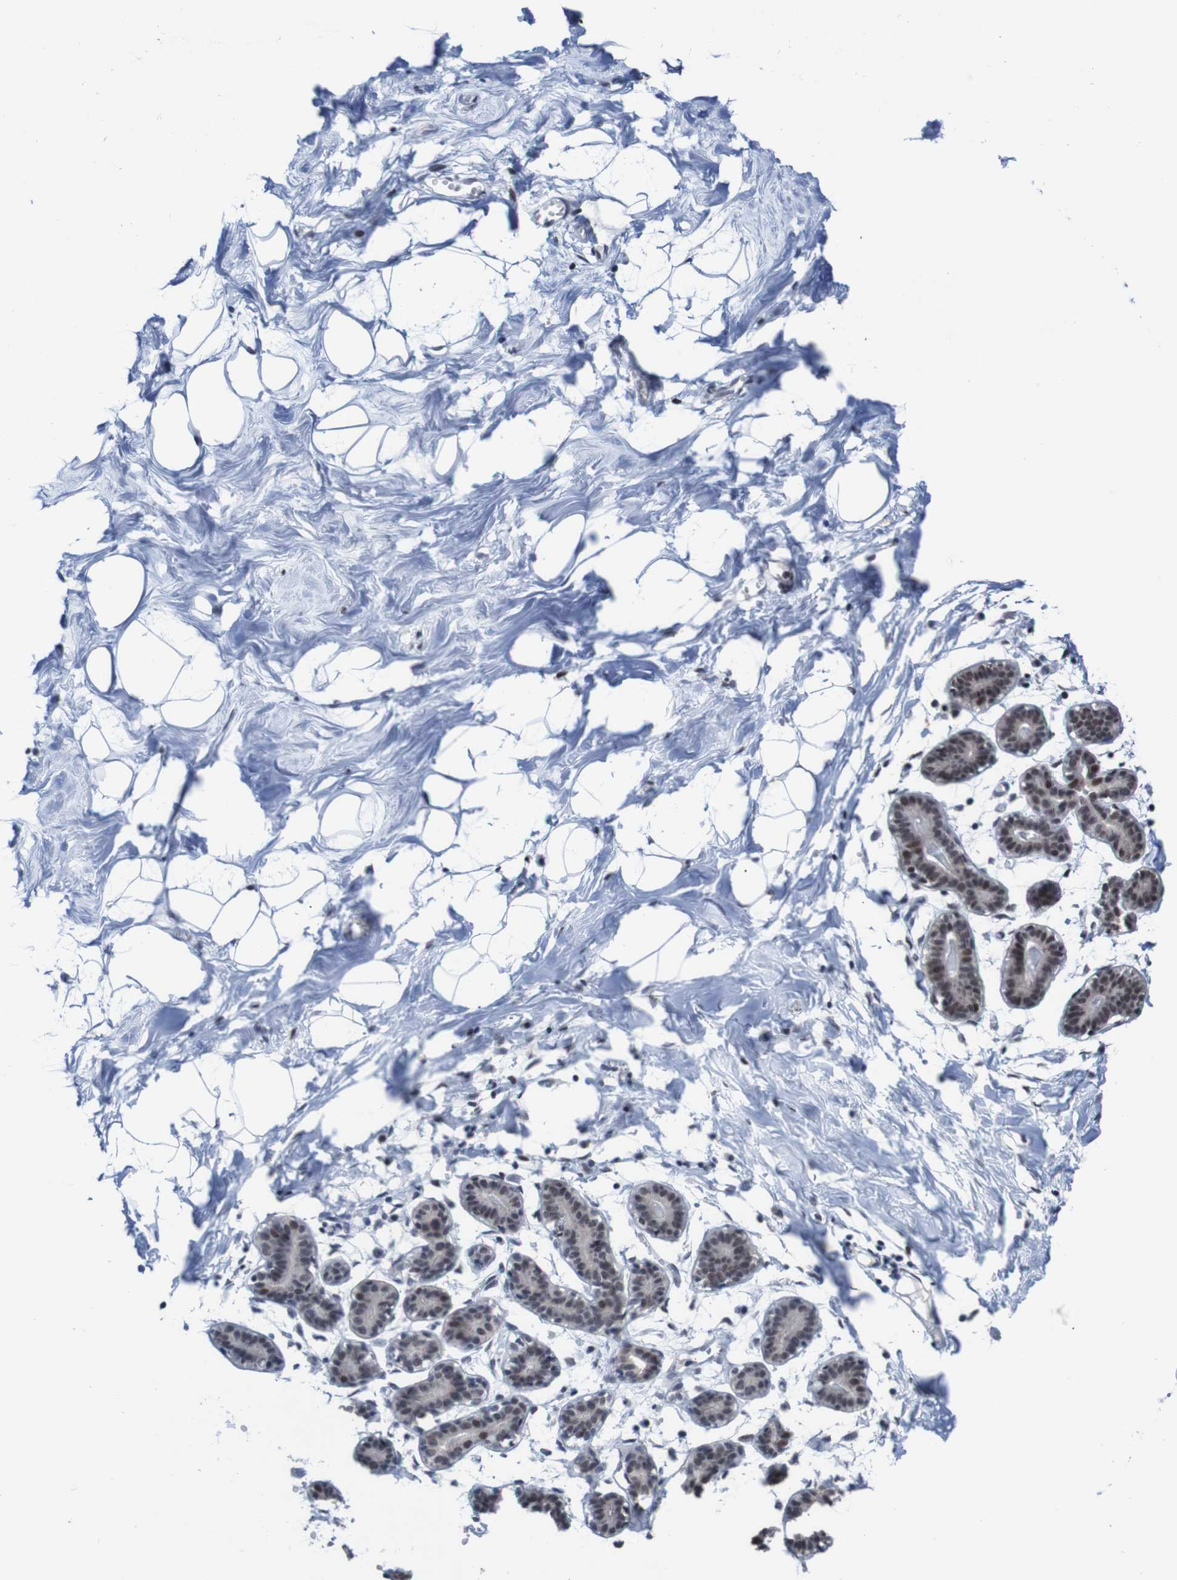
{"staining": {"intensity": "negative", "quantity": "none", "location": "none"}, "tissue": "breast", "cell_type": "Adipocytes", "image_type": "normal", "snomed": [{"axis": "morphology", "description": "Normal tissue, NOS"}, {"axis": "topography", "description": "Breast"}], "caption": "Breast was stained to show a protein in brown. There is no significant expression in adipocytes. (Brightfield microscopy of DAB (3,3'-diaminobenzidine) IHC at high magnification).", "gene": "CDC5L", "patient": {"sex": "female", "age": 27}}